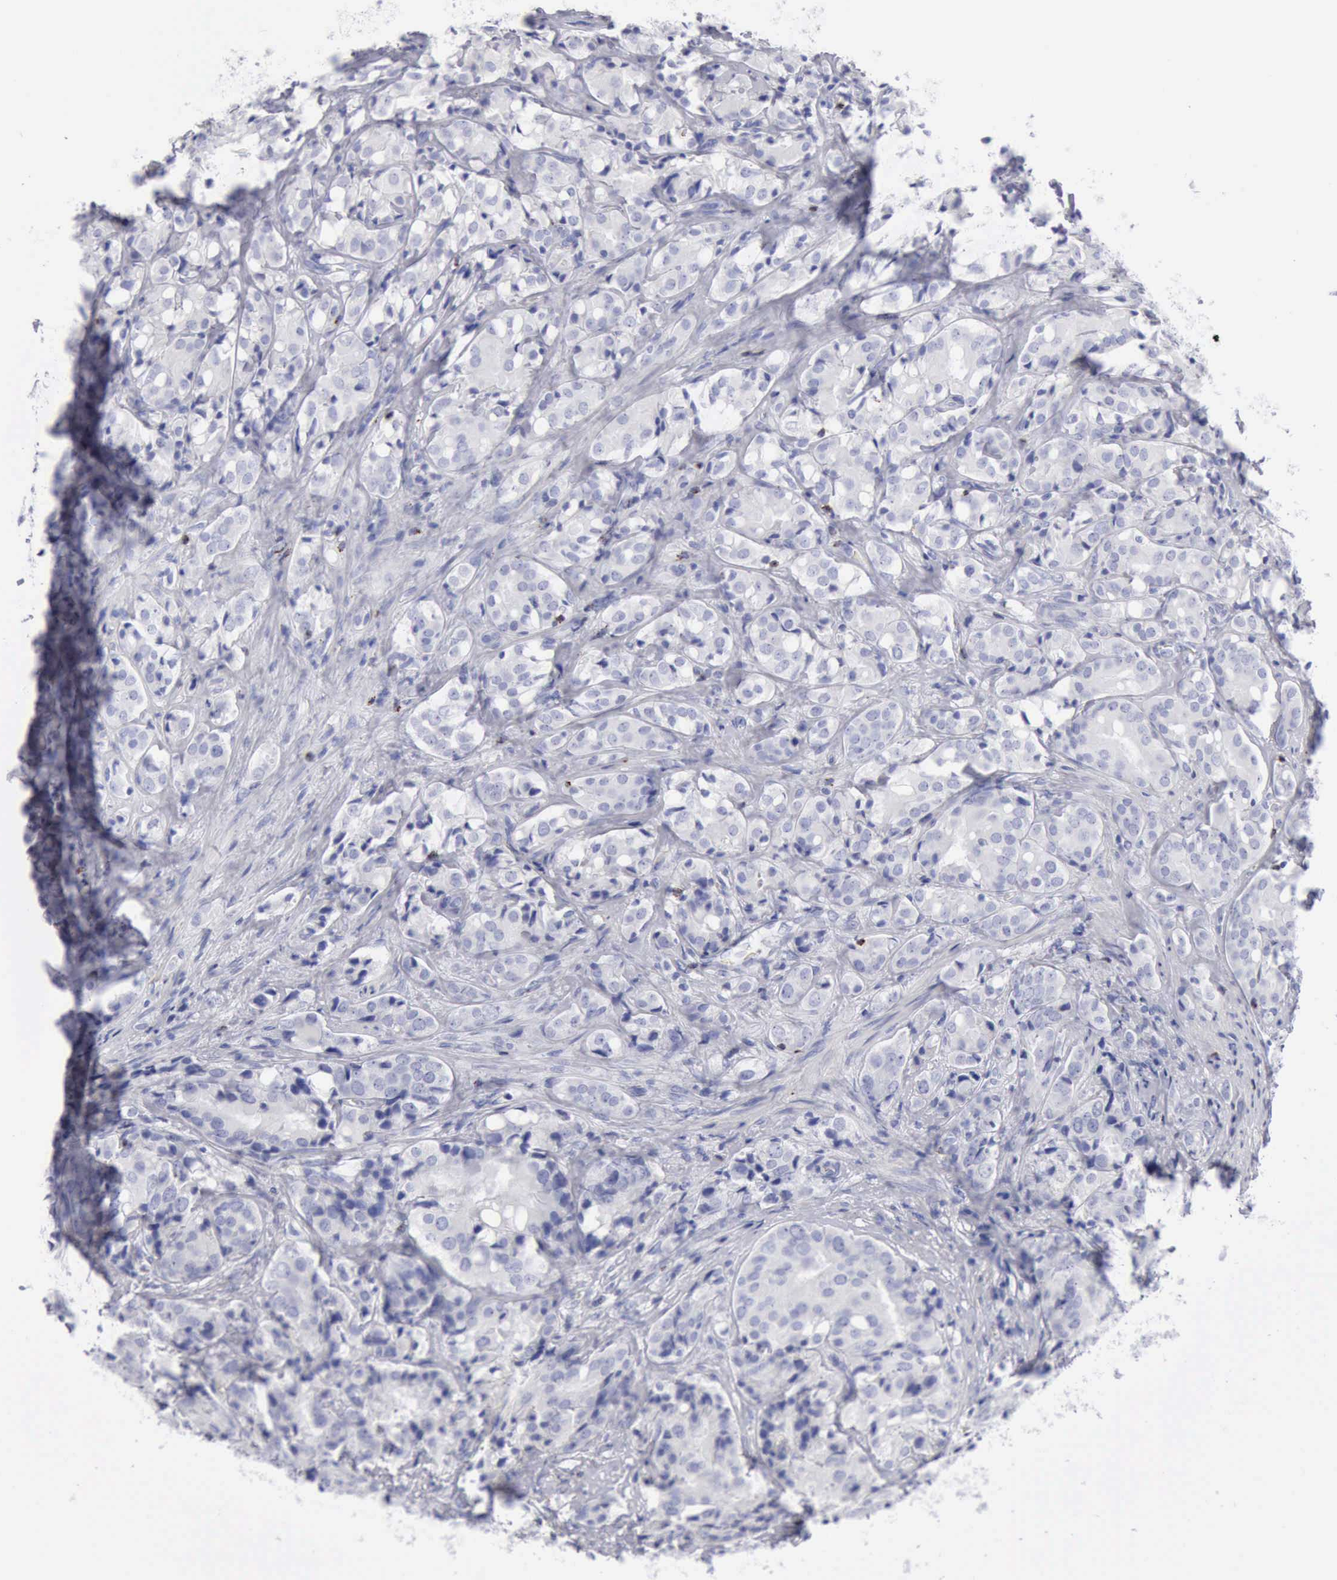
{"staining": {"intensity": "negative", "quantity": "none", "location": "none"}, "tissue": "prostate cancer", "cell_type": "Tumor cells", "image_type": "cancer", "snomed": [{"axis": "morphology", "description": "Adenocarcinoma, High grade"}, {"axis": "topography", "description": "Prostate"}], "caption": "This photomicrograph is of prostate adenocarcinoma (high-grade) stained with immunohistochemistry (IHC) to label a protein in brown with the nuclei are counter-stained blue. There is no positivity in tumor cells.", "gene": "GZMB", "patient": {"sex": "male", "age": 68}}